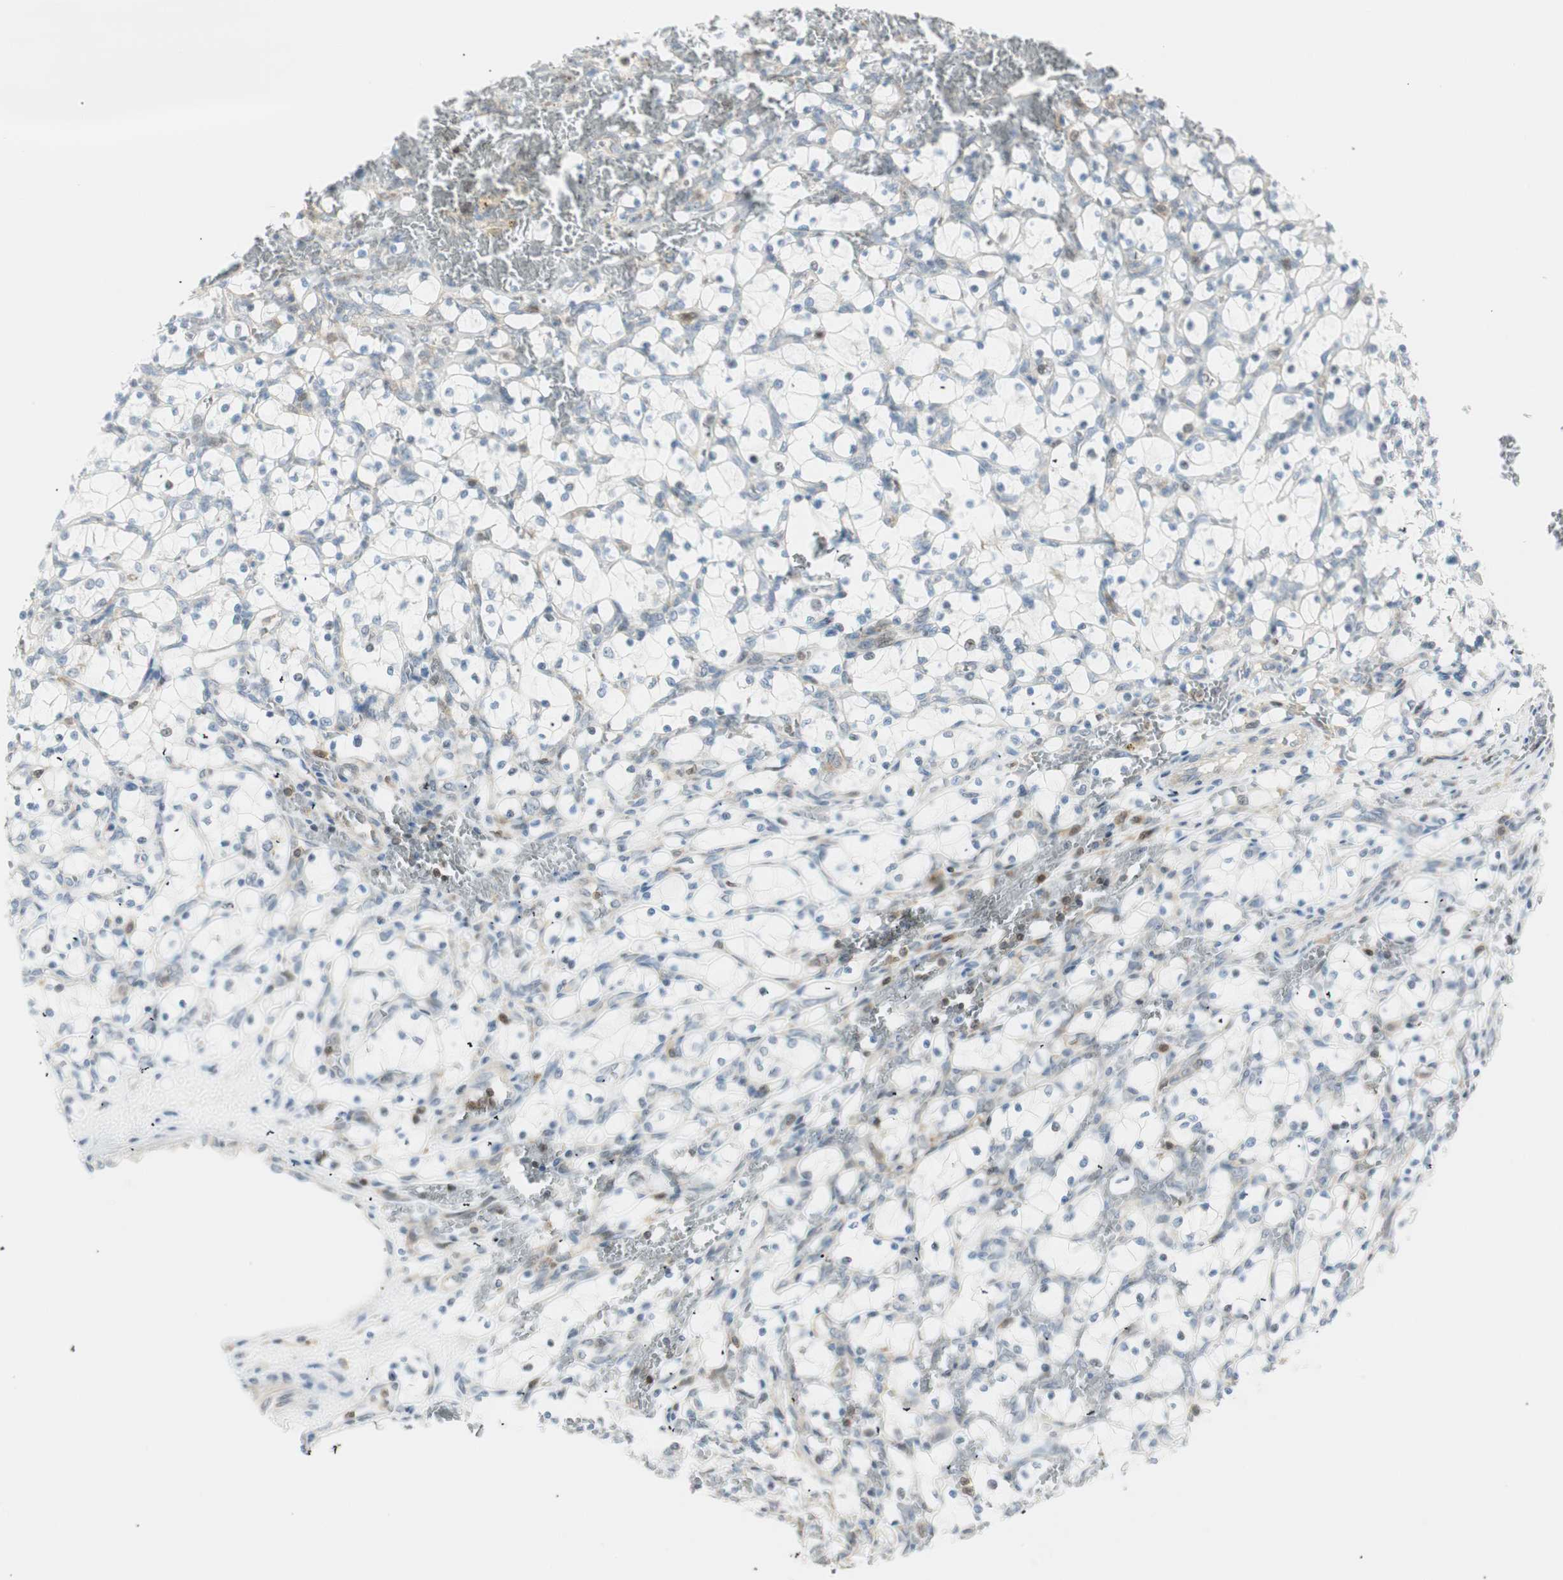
{"staining": {"intensity": "negative", "quantity": "none", "location": "none"}, "tissue": "renal cancer", "cell_type": "Tumor cells", "image_type": "cancer", "snomed": [{"axis": "morphology", "description": "Adenocarcinoma, NOS"}, {"axis": "topography", "description": "Kidney"}], "caption": "Human renal cancer (adenocarcinoma) stained for a protein using immunohistochemistry demonstrates no positivity in tumor cells.", "gene": "PPP1CA", "patient": {"sex": "female", "age": 69}}